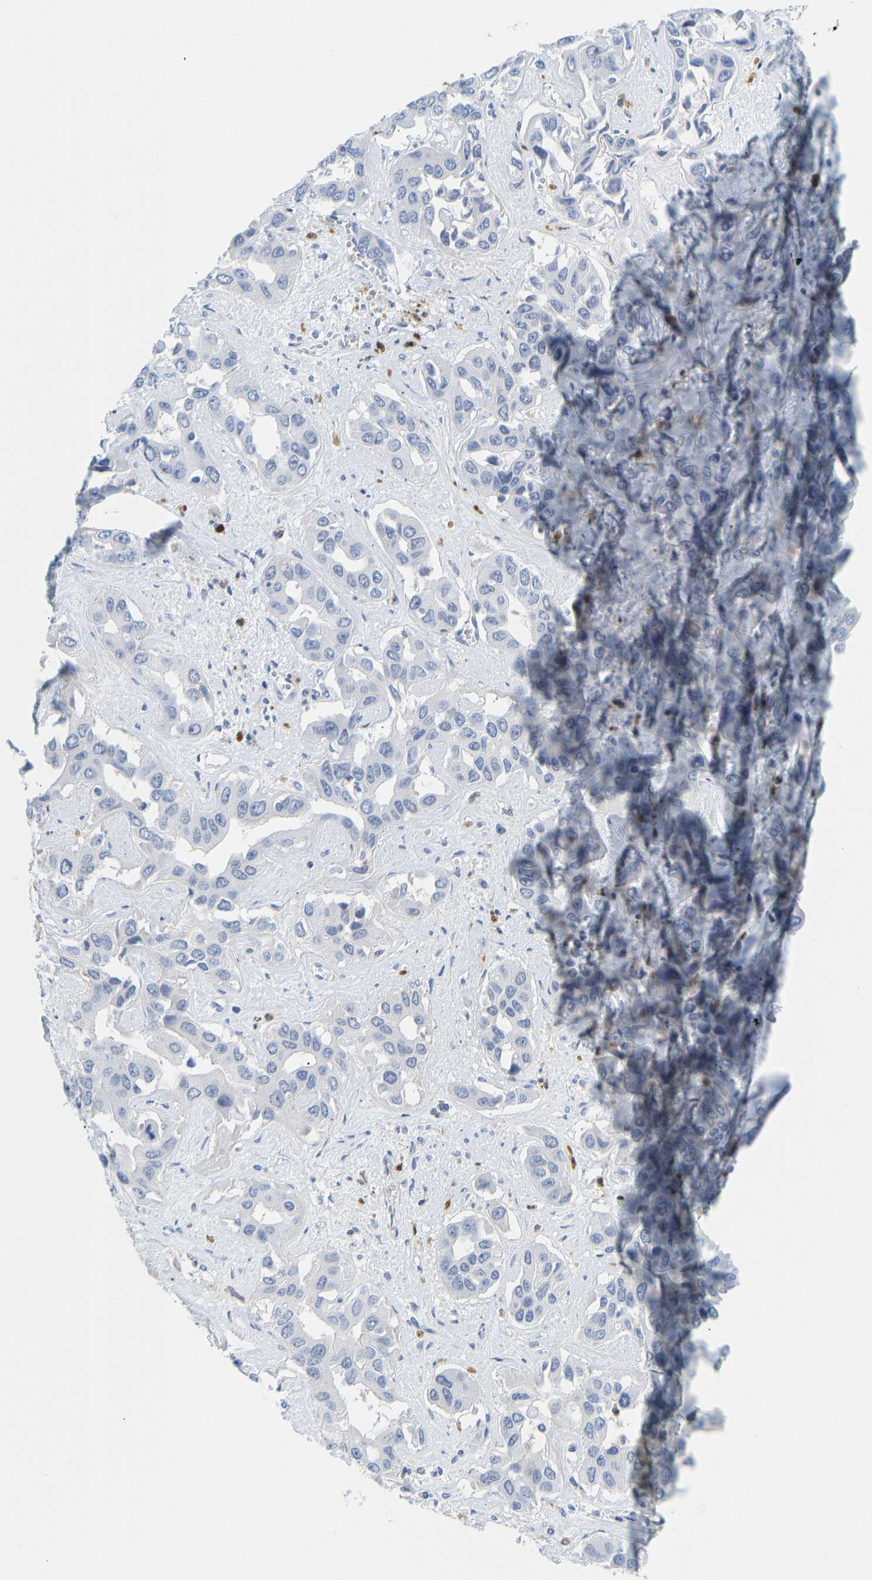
{"staining": {"intensity": "negative", "quantity": "none", "location": "none"}, "tissue": "liver cancer", "cell_type": "Tumor cells", "image_type": "cancer", "snomed": [{"axis": "morphology", "description": "Cholangiocarcinoma"}, {"axis": "topography", "description": "Liver"}], "caption": "Micrograph shows no significant protein expression in tumor cells of liver cancer.", "gene": "TXNDC2", "patient": {"sex": "female", "age": 52}}